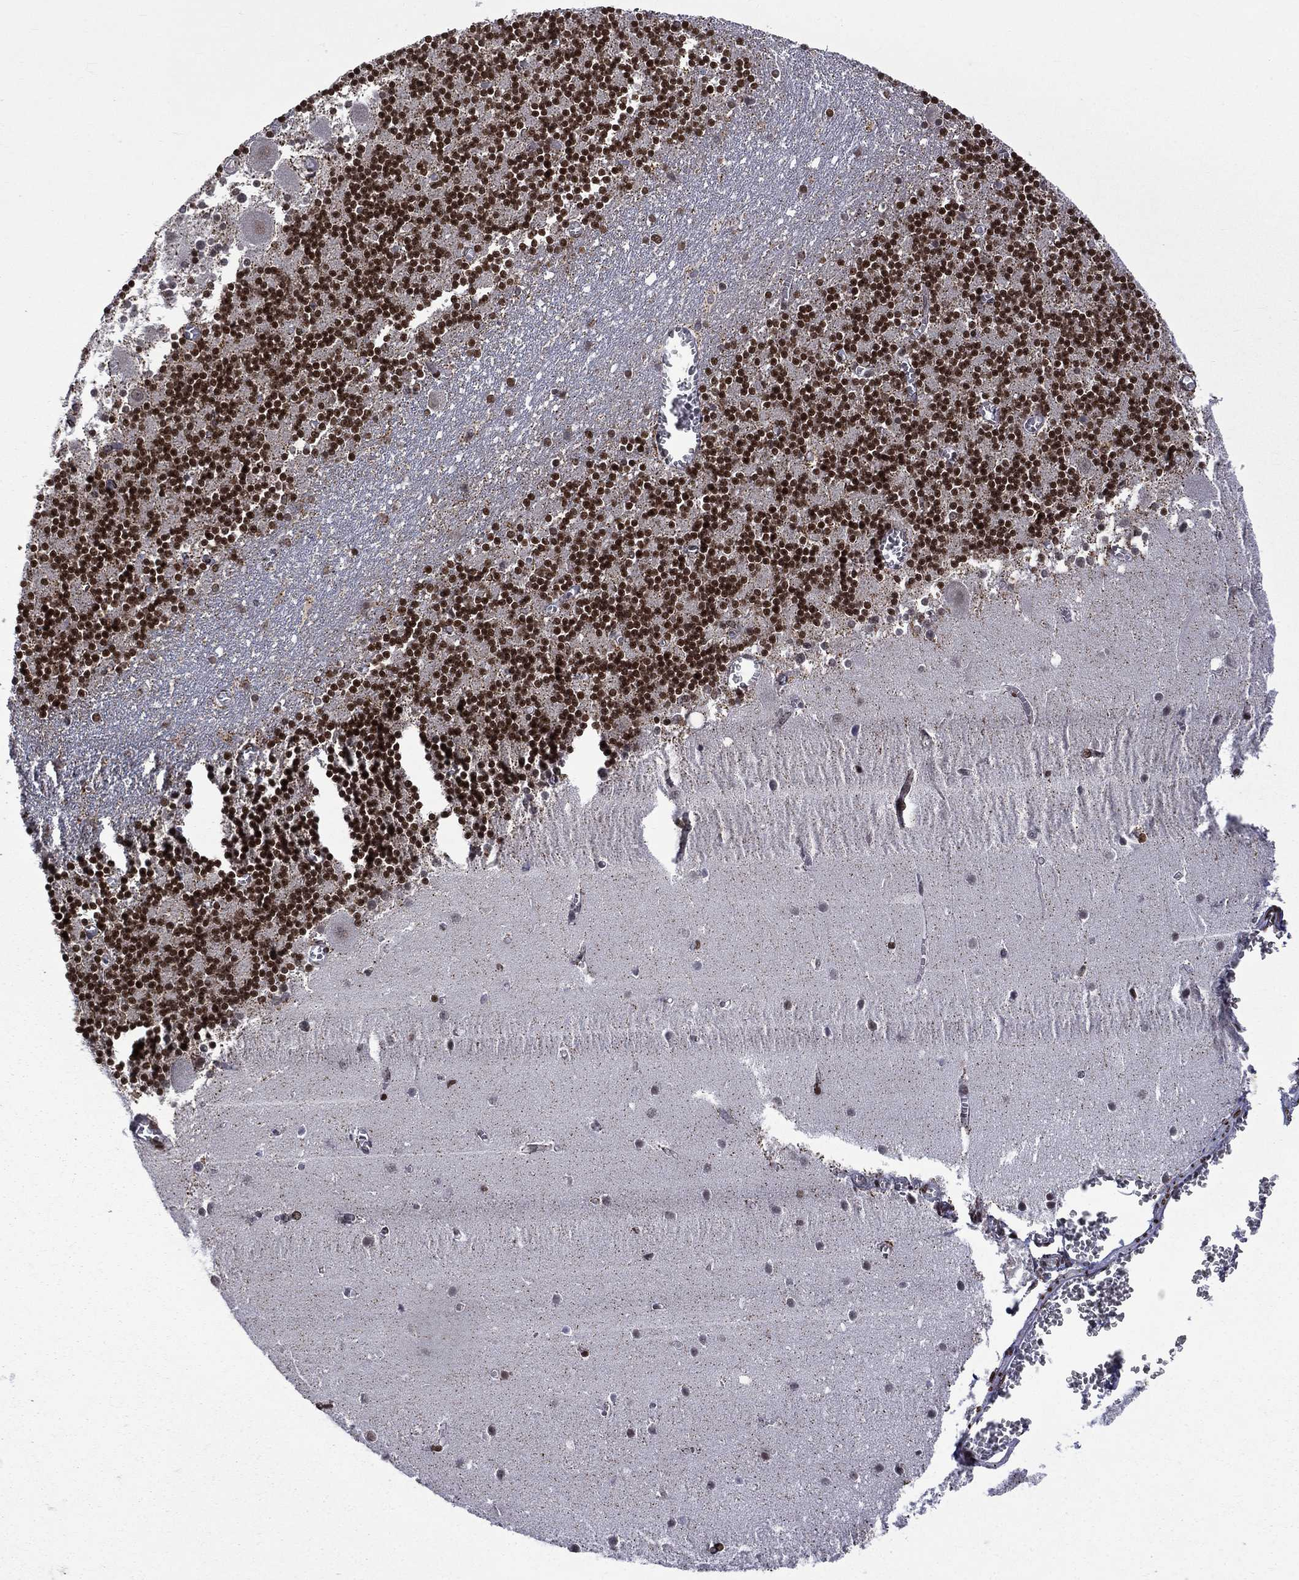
{"staining": {"intensity": "strong", "quantity": ">75%", "location": "nuclear"}, "tissue": "cerebellum", "cell_type": "Cells in granular layer", "image_type": "normal", "snomed": [{"axis": "morphology", "description": "Normal tissue, NOS"}, {"axis": "topography", "description": "Cerebellum"}], "caption": "The immunohistochemical stain highlights strong nuclear positivity in cells in granular layer of benign cerebellum.", "gene": "C5orf24", "patient": {"sex": "female", "age": 28}}